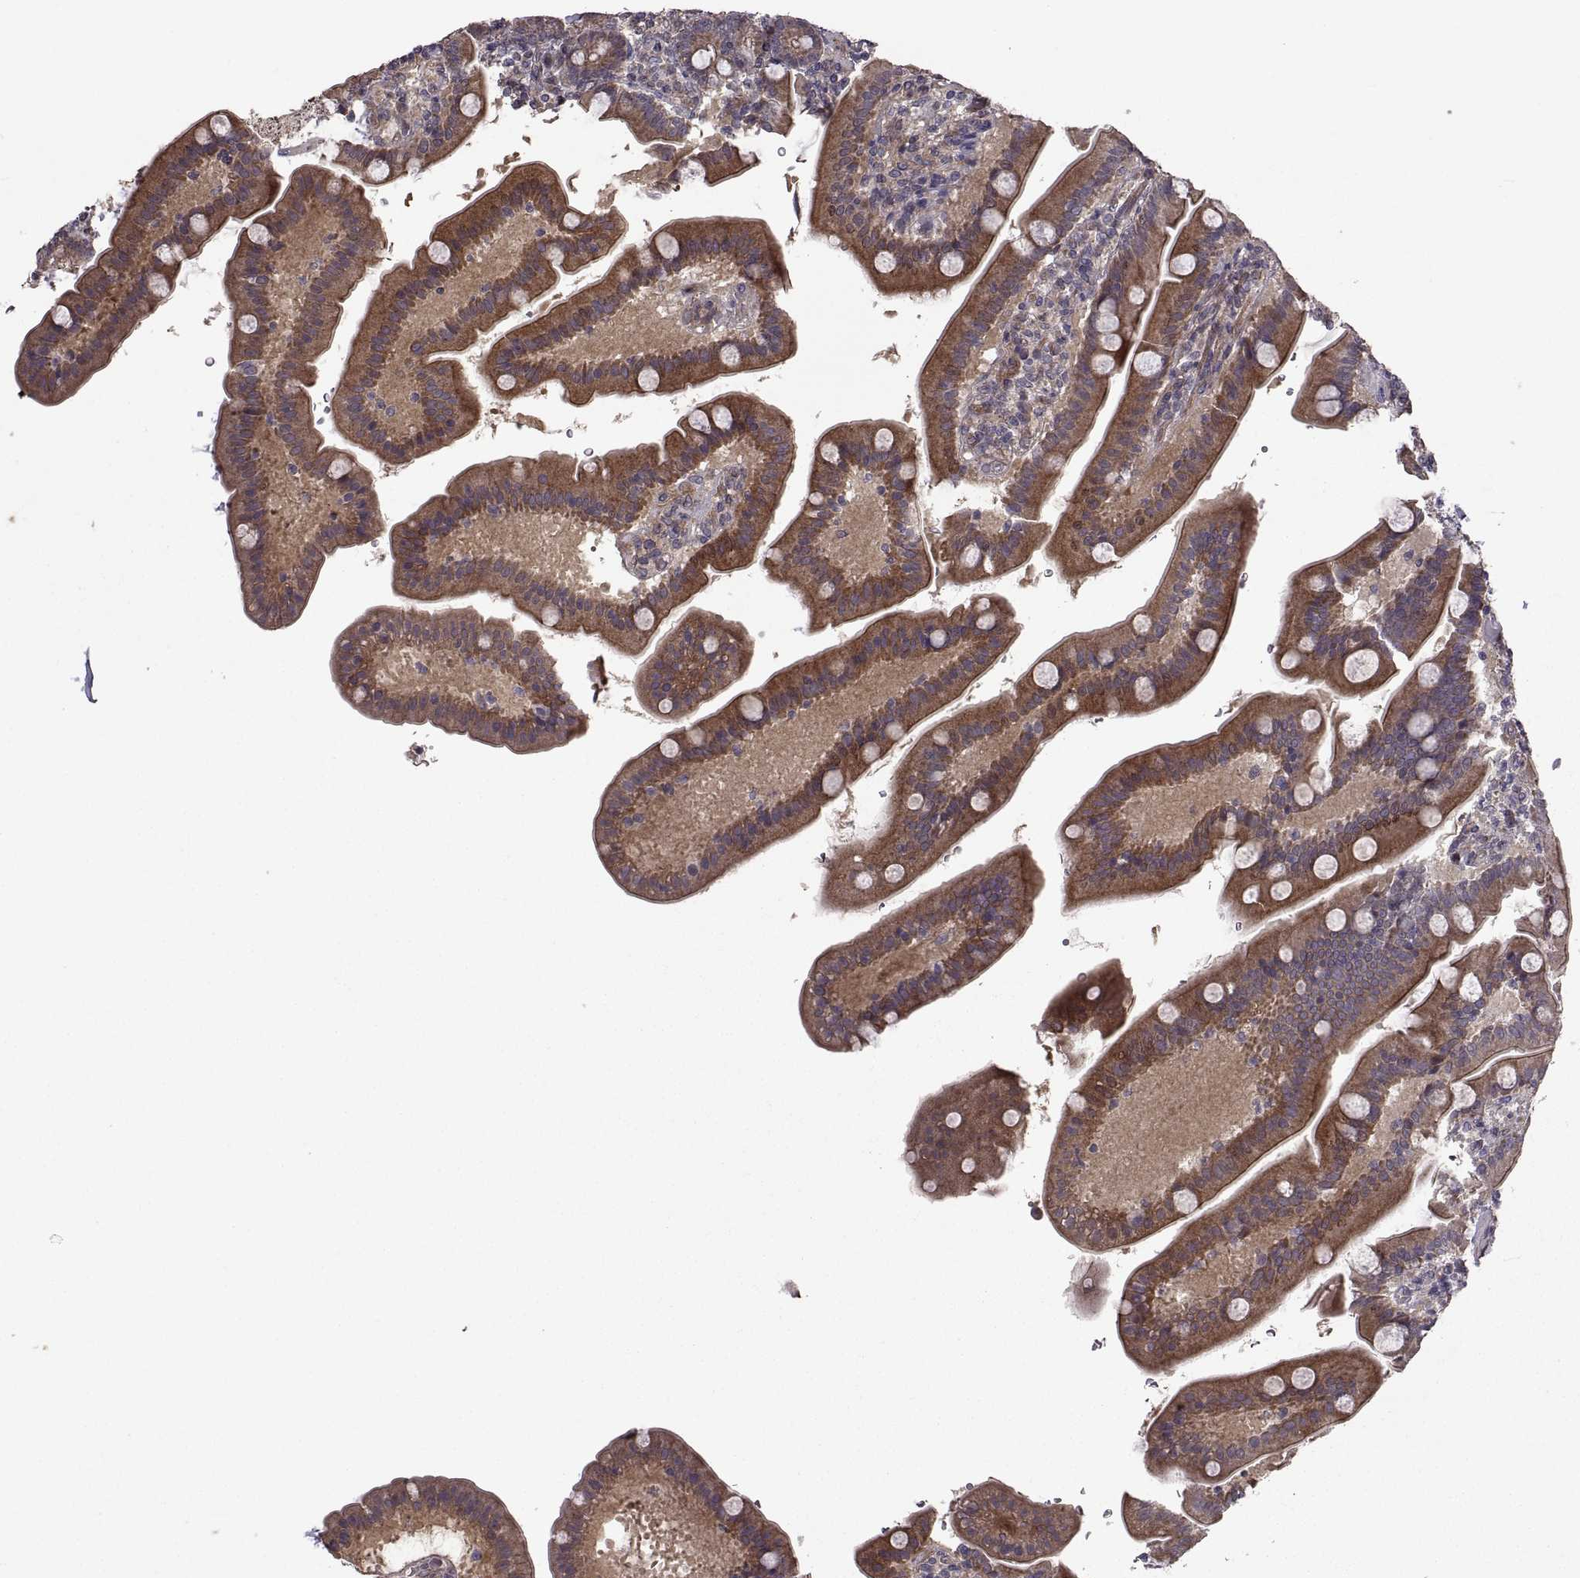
{"staining": {"intensity": "strong", "quantity": ">75%", "location": "cytoplasmic/membranous"}, "tissue": "small intestine", "cell_type": "Glandular cells", "image_type": "normal", "snomed": [{"axis": "morphology", "description": "Normal tissue, NOS"}, {"axis": "topography", "description": "Small intestine"}], "caption": "Strong cytoplasmic/membranous expression for a protein is appreciated in approximately >75% of glandular cells of unremarkable small intestine using immunohistochemistry (IHC).", "gene": "PMM2", "patient": {"sex": "male", "age": 66}}